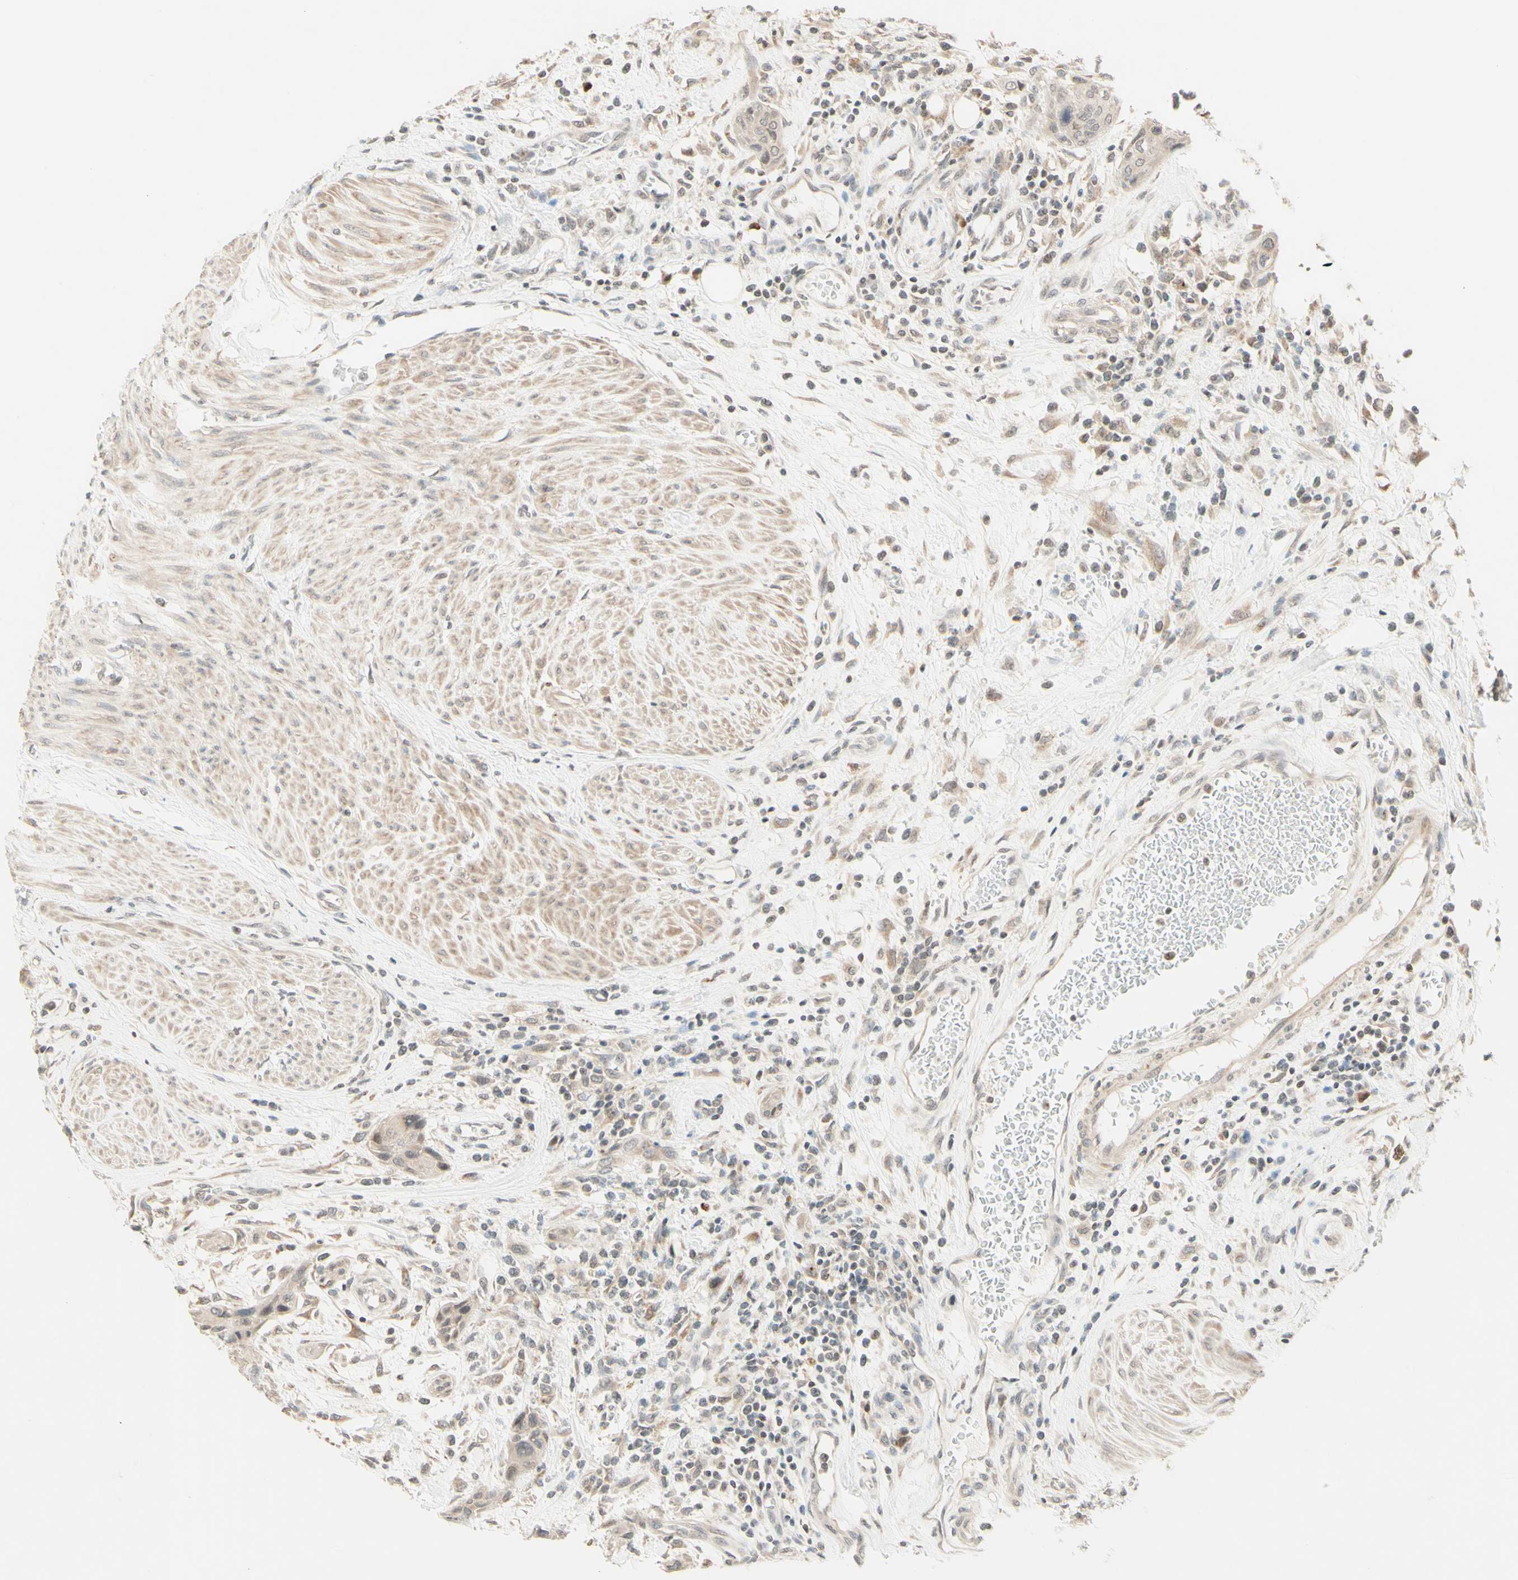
{"staining": {"intensity": "weak", "quantity": ">75%", "location": "cytoplasmic/membranous"}, "tissue": "urothelial cancer", "cell_type": "Tumor cells", "image_type": "cancer", "snomed": [{"axis": "morphology", "description": "Urothelial carcinoma, High grade"}, {"axis": "topography", "description": "Urinary bladder"}], "caption": "Weak cytoplasmic/membranous staining is identified in about >75% of tumor cells in urothelial cancer.", "gene": "ZW10", "patient": {"sex": "male", "age": 35}}